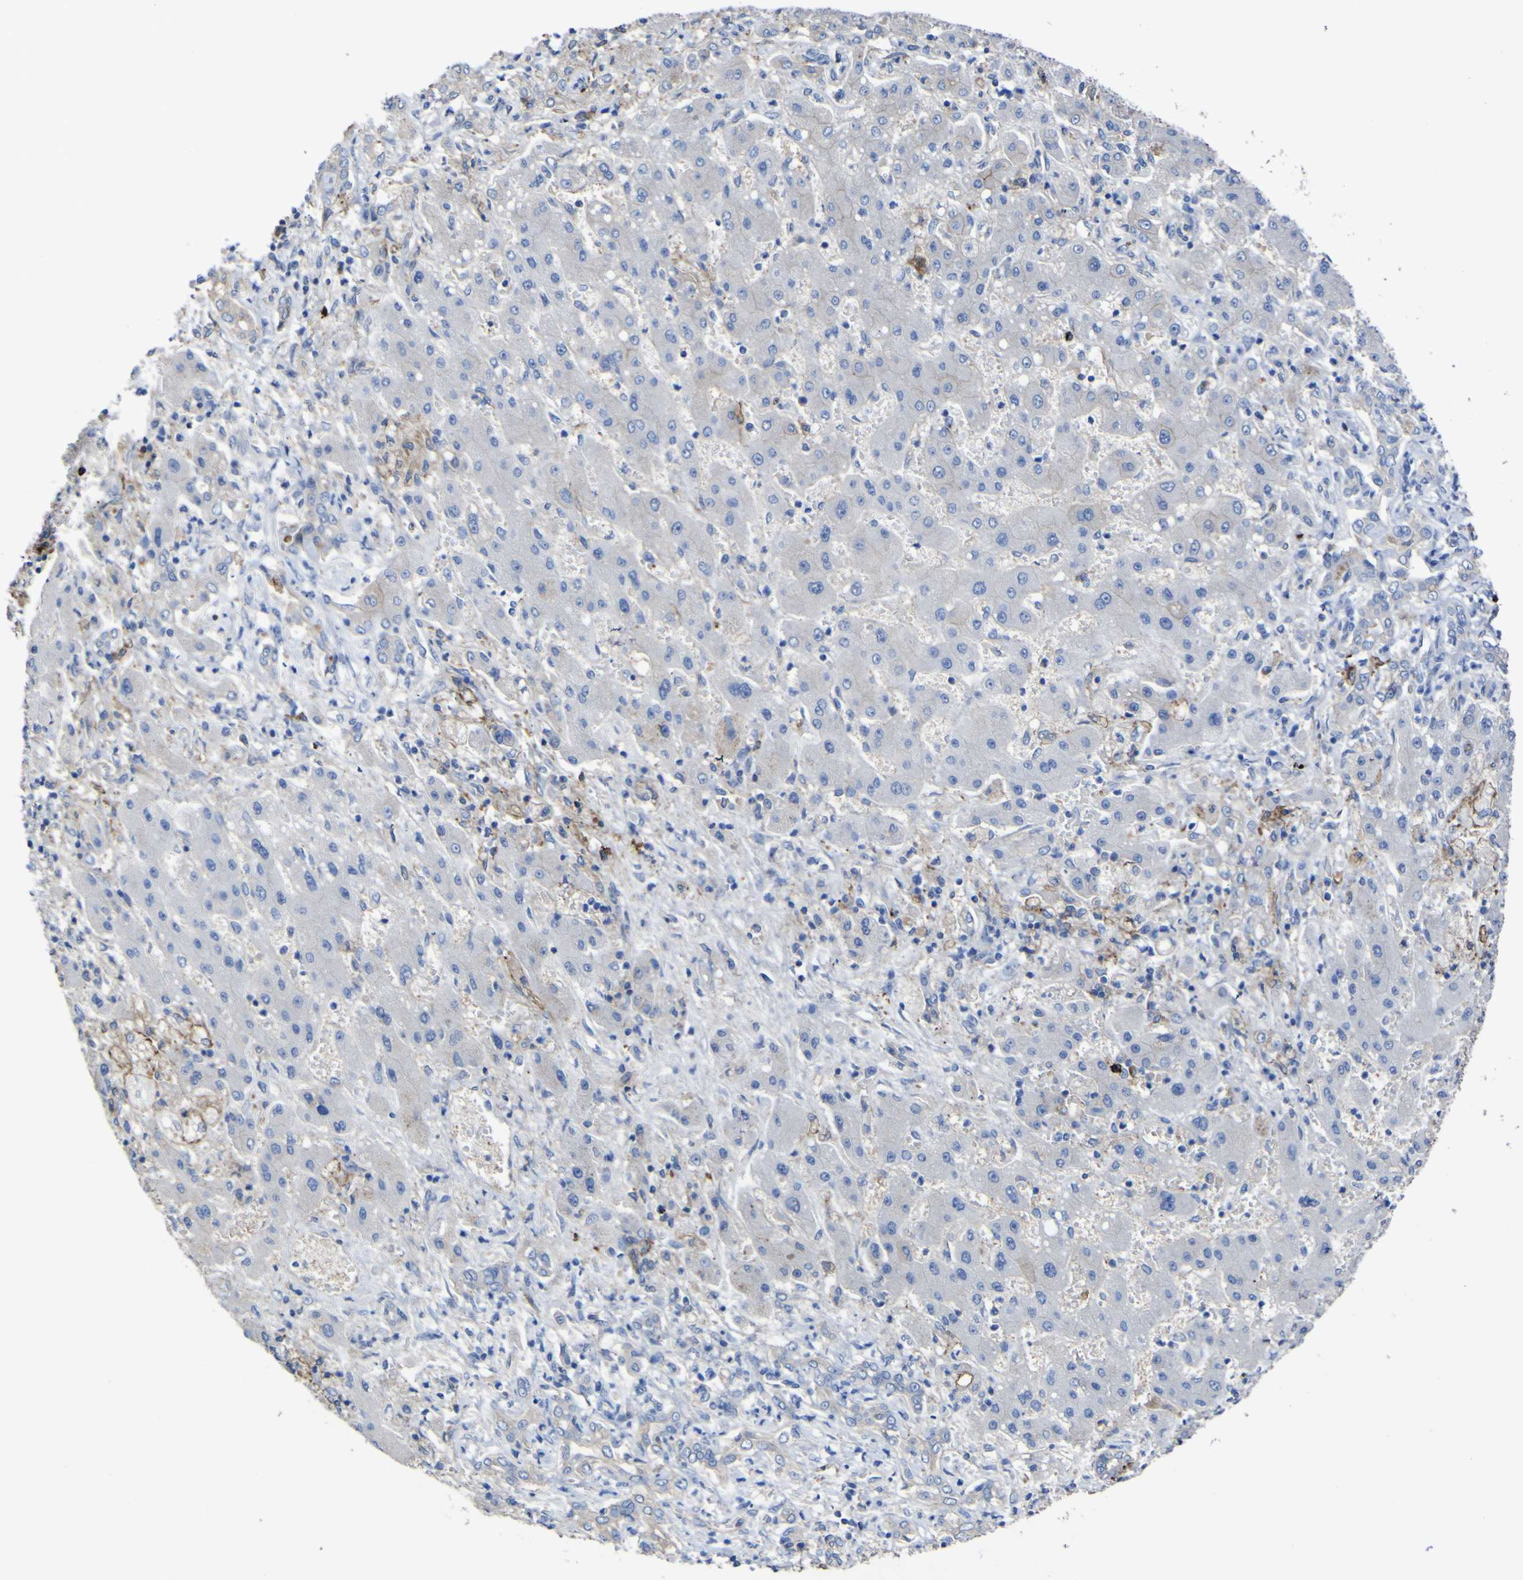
{"staining": {"intensity": "negative", "quantity": "none", "location": "none"}, "tissue": "liver cancer", "cell_type": "Tumor cells", "image_type": "cancer", "snomed": [{"axis": "morphology", "description": "Cholangiocarcinoma"}, {"axis": "topography", "description": "Liver"}], "caption": "This image is of liver cholangiocarcinoma stained with immunohistochemistry to label a protein in brown with the nuclei are counter-stained blue. There is no staining in tumor cells.", "gene": "AGO4", "patient": {"sex": "male", "age": 50}}